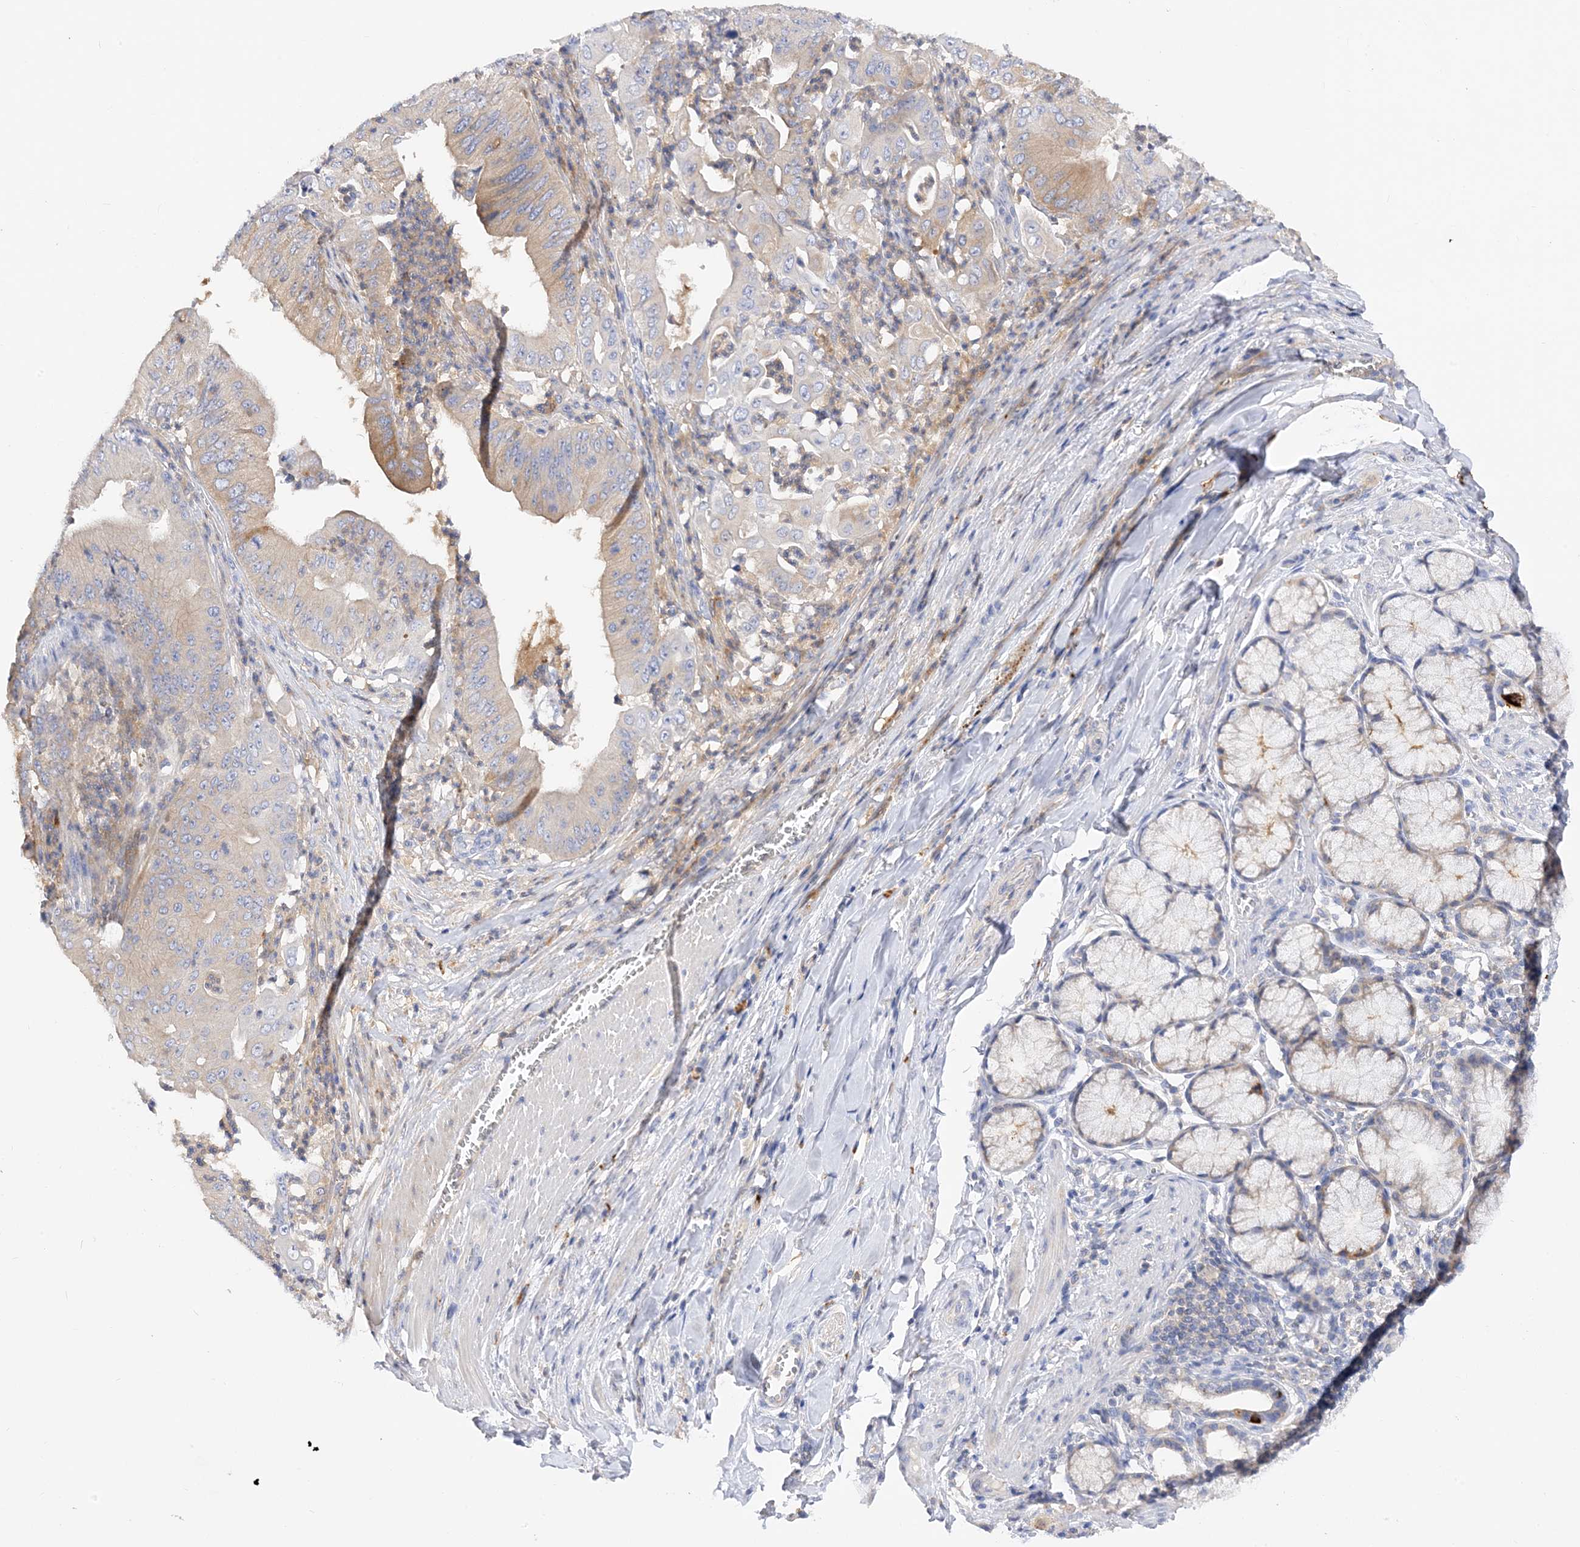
{"staining": {"intensity": "weak", "quantity": "25%-75%", "location": "cytoplasmic/membranous"}, "tissue": "pancreatic cancer", "cell_type": "Tumor cells", "image_type": "cancer", "snomed": [{"axis": "morphology", "description": "Adenocarcinoma, NOS"}, {"axis": "topography", "description": "Pancreas"}], "caption": "This is an image of immunohistochemistry staining of pancreatic cancer (adenocarcinoma), which shows weak expression in the cytoplasmic/membranous of tumor cells.", "gene": "ARV1", "patient": {"sex": "female", "age": 77}}